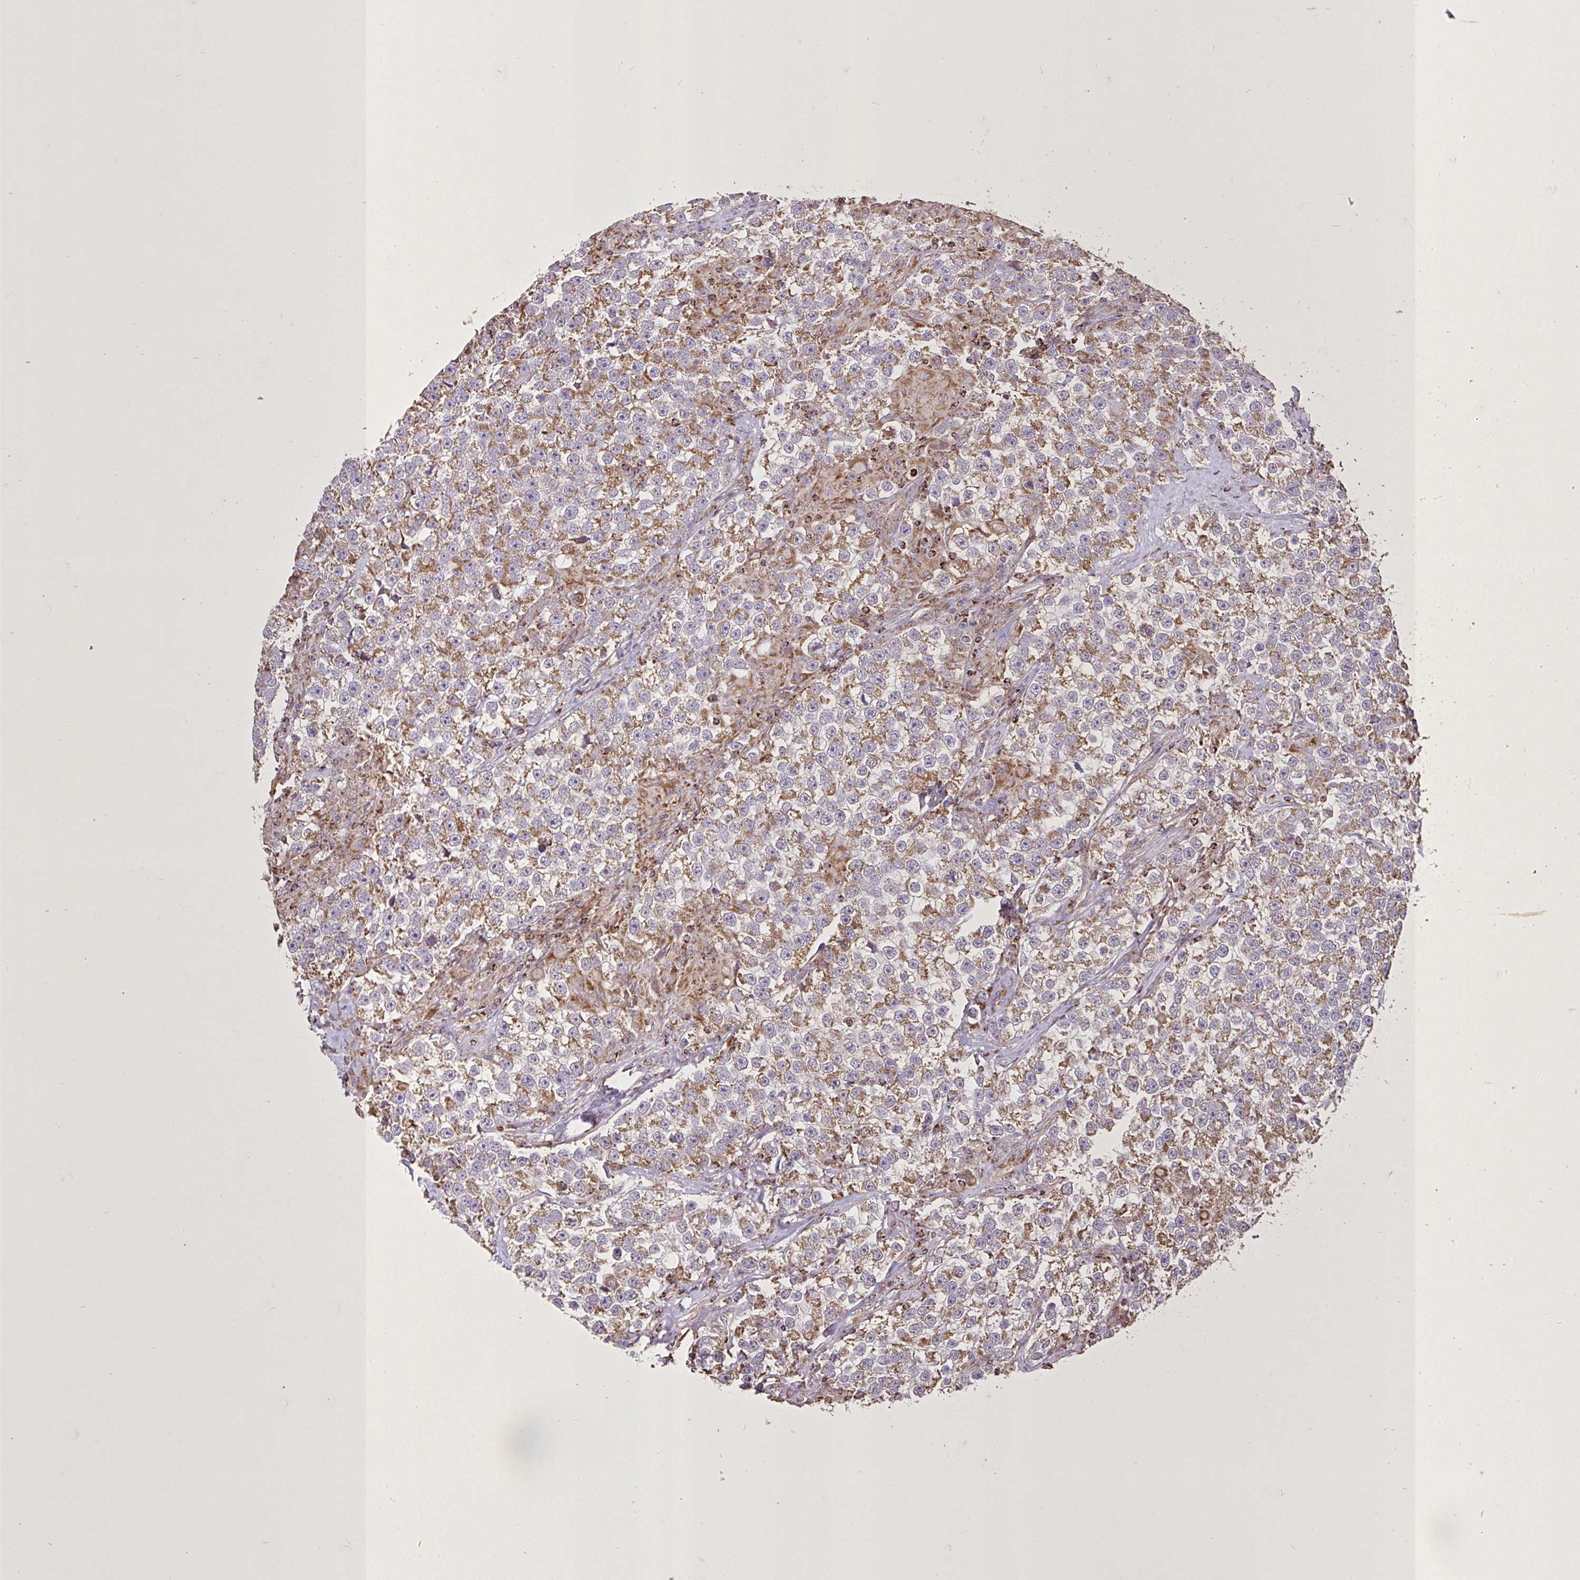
{"staining": {"intensity": "moderate", "quantity": "25%-75%", "location": "cytoplasmic/membranous"}, "tissue": "testis cancer", "cell_type": "Tumor cells", "image_type": "cancer", "snomed": [{"axis": "morphology", "description": "Seminoma, NOS"}, {"axis": "topography", "description": "Testis"}], "caption": "Immunohistochemistry (IHC) of human testis cancer exhibits medium levels of moderate cytoplasmic/membranous positivity in approximately 25%-75% of tumor cells.", "gene": "AGK", "patient": {"sex": "male", "age": 46}}